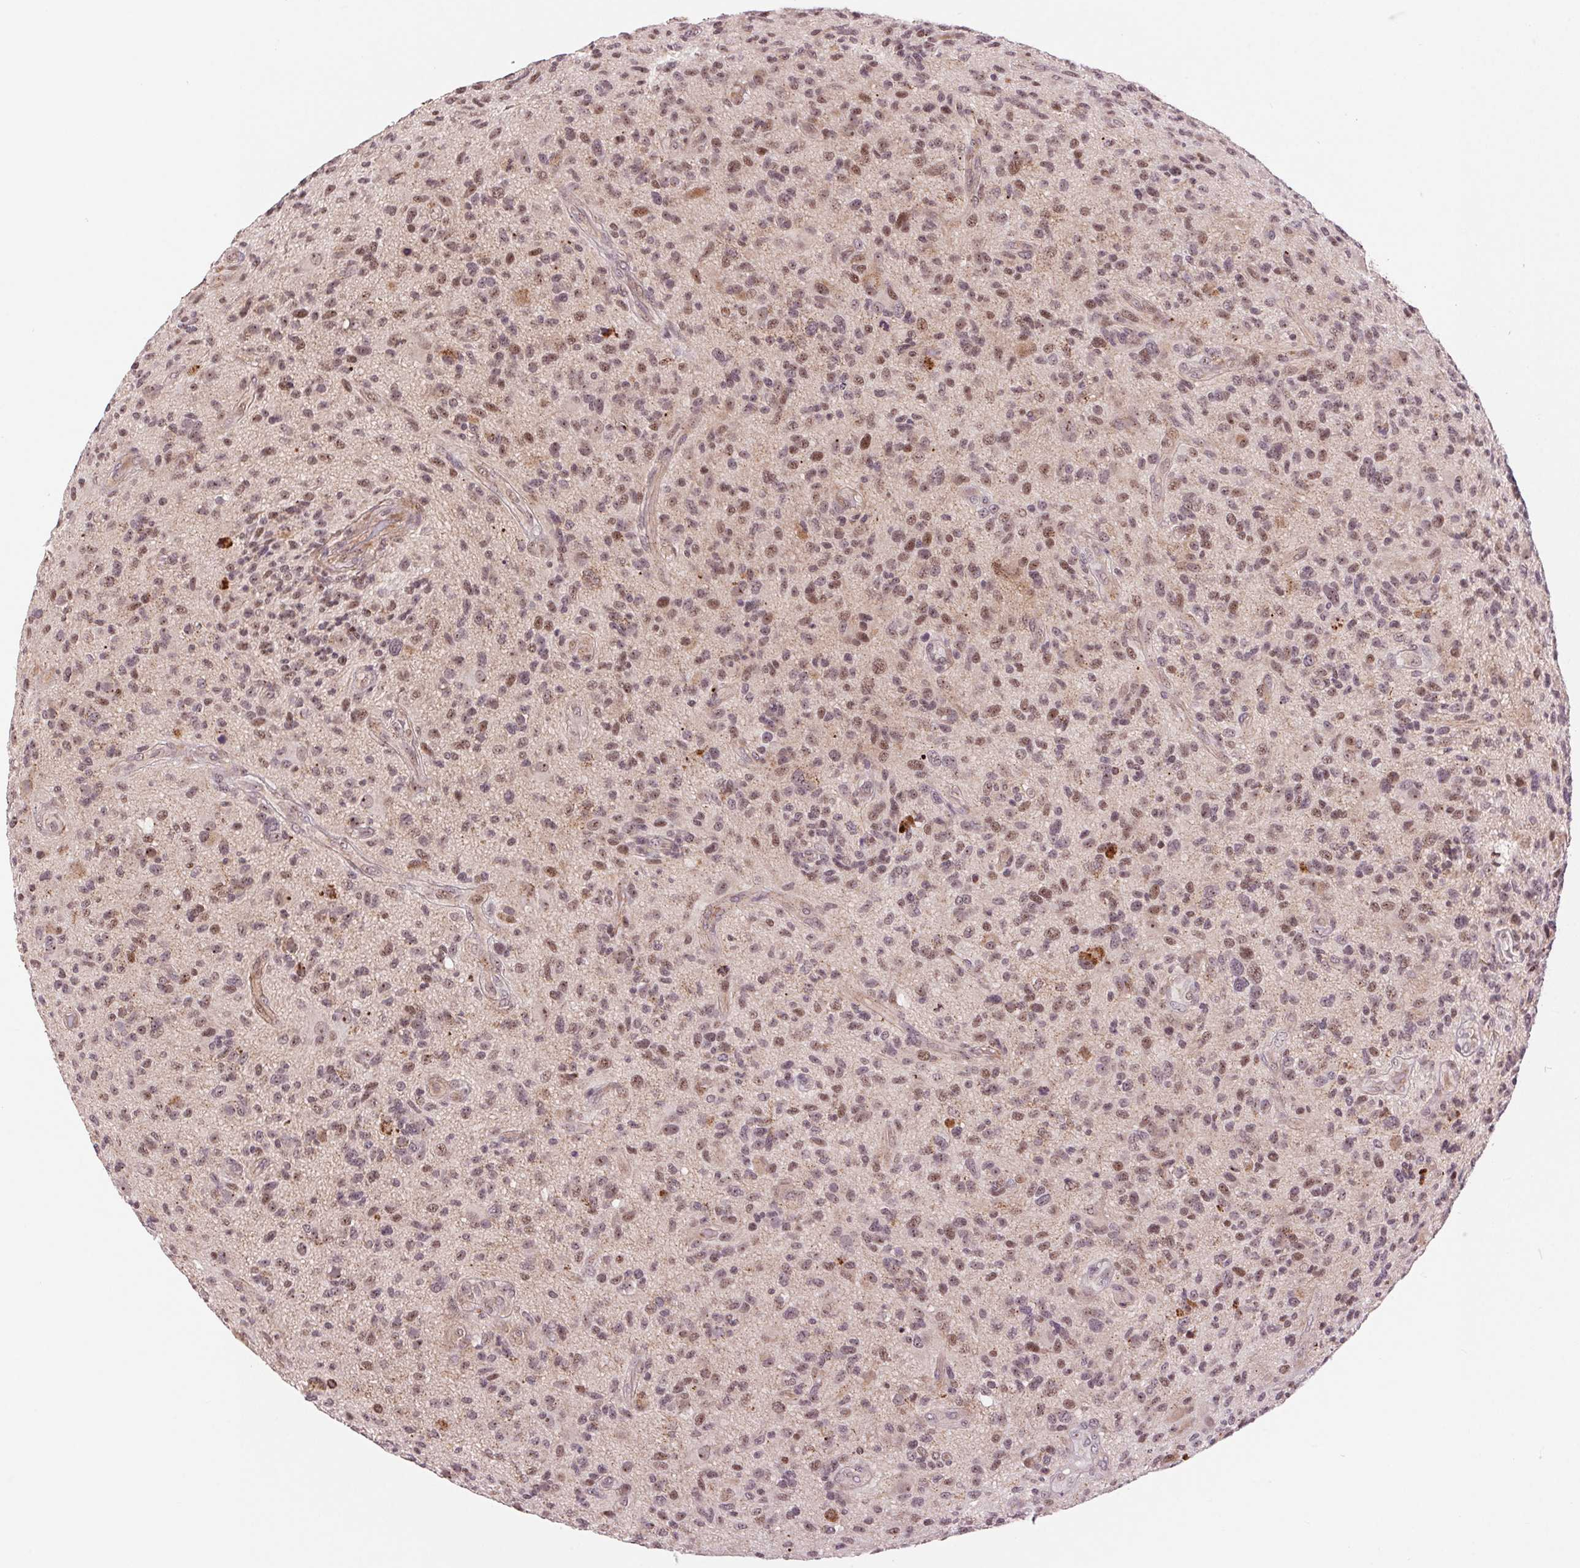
{"staining": {"intensity": "moderate", "quantity": "25%-75%", "location": "cytoplasmic/membranous,nuclear"}, "tissue": "glioma", "cell_type": "Tumor cells", "image_type": "cancer", "snomed": [{"axis": "morphology", "description": "Glioma, malignant, High grade"}, {"axis": "topography", "description": "Brain"}], "caption": "An IHC image of tumor tissue is shown. Protein staining in brown shows moderate cytoplasmic/membranous and nuclear positivity in glioma within tumor cells.", "gene": "CHMP4B", "patient": {"sex": "male", "age": 47}}